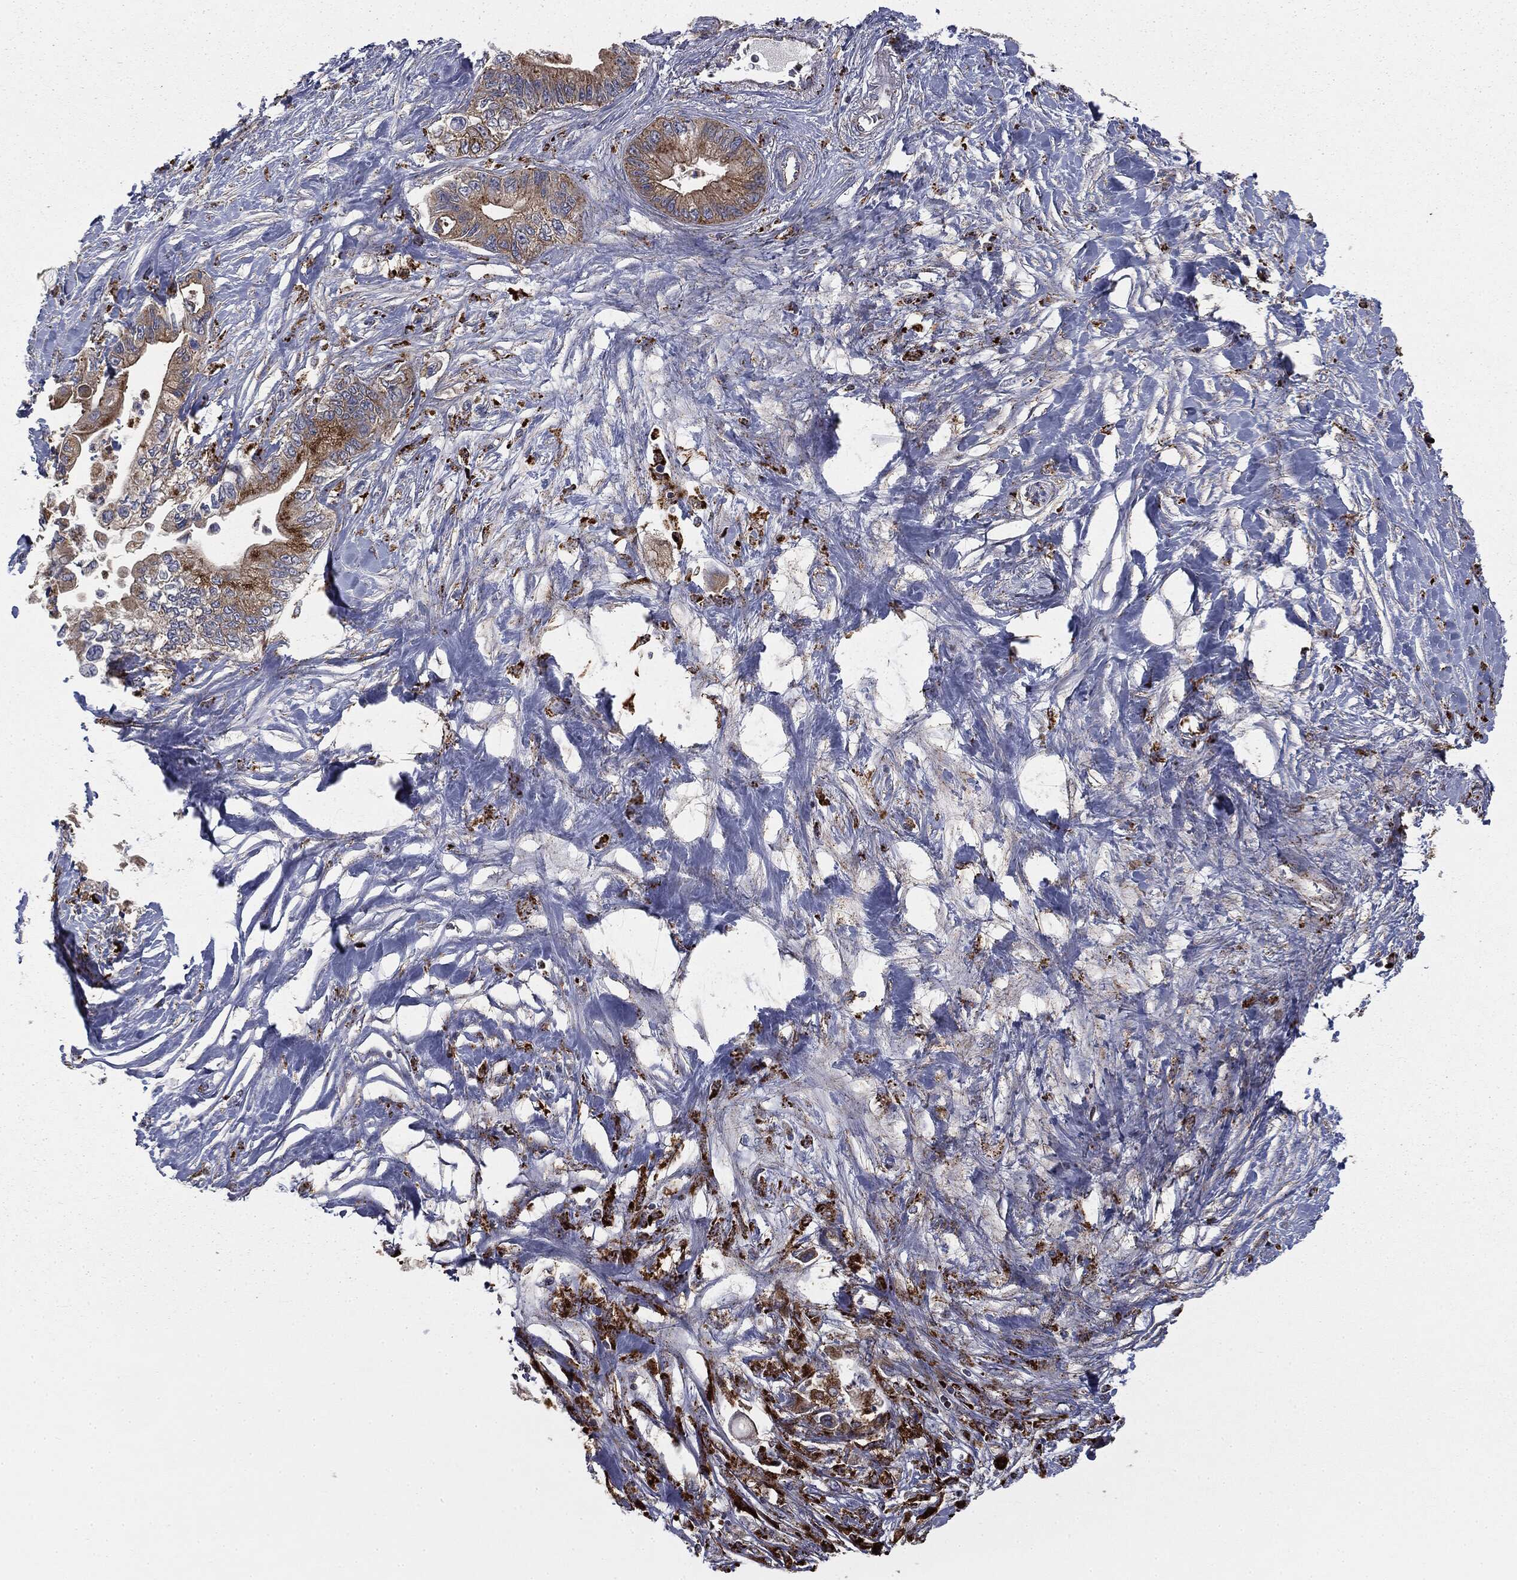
{"staining": {"intensity": "moderate", "quantity": ">75%", "location": "cytoplasmic/membranous"}, "tissue": "pancreatic cancer", "cell_type": "Tumor cells", "image_type": "cancer", "snomed": [{"axis": "morphology", "description": "Adenocarcinoma, NOS"}, {"axis": "topography", "description": "Pancreas"}], "caption": "Brown immunohistochemical staining in human pancreatic adenocarcinoma reveals moderate cytoplasmic/membranous expression in approximately >75% of tumor cells.", "gene": "CTSA", "patient": {"sex": "male", "age": 61}}